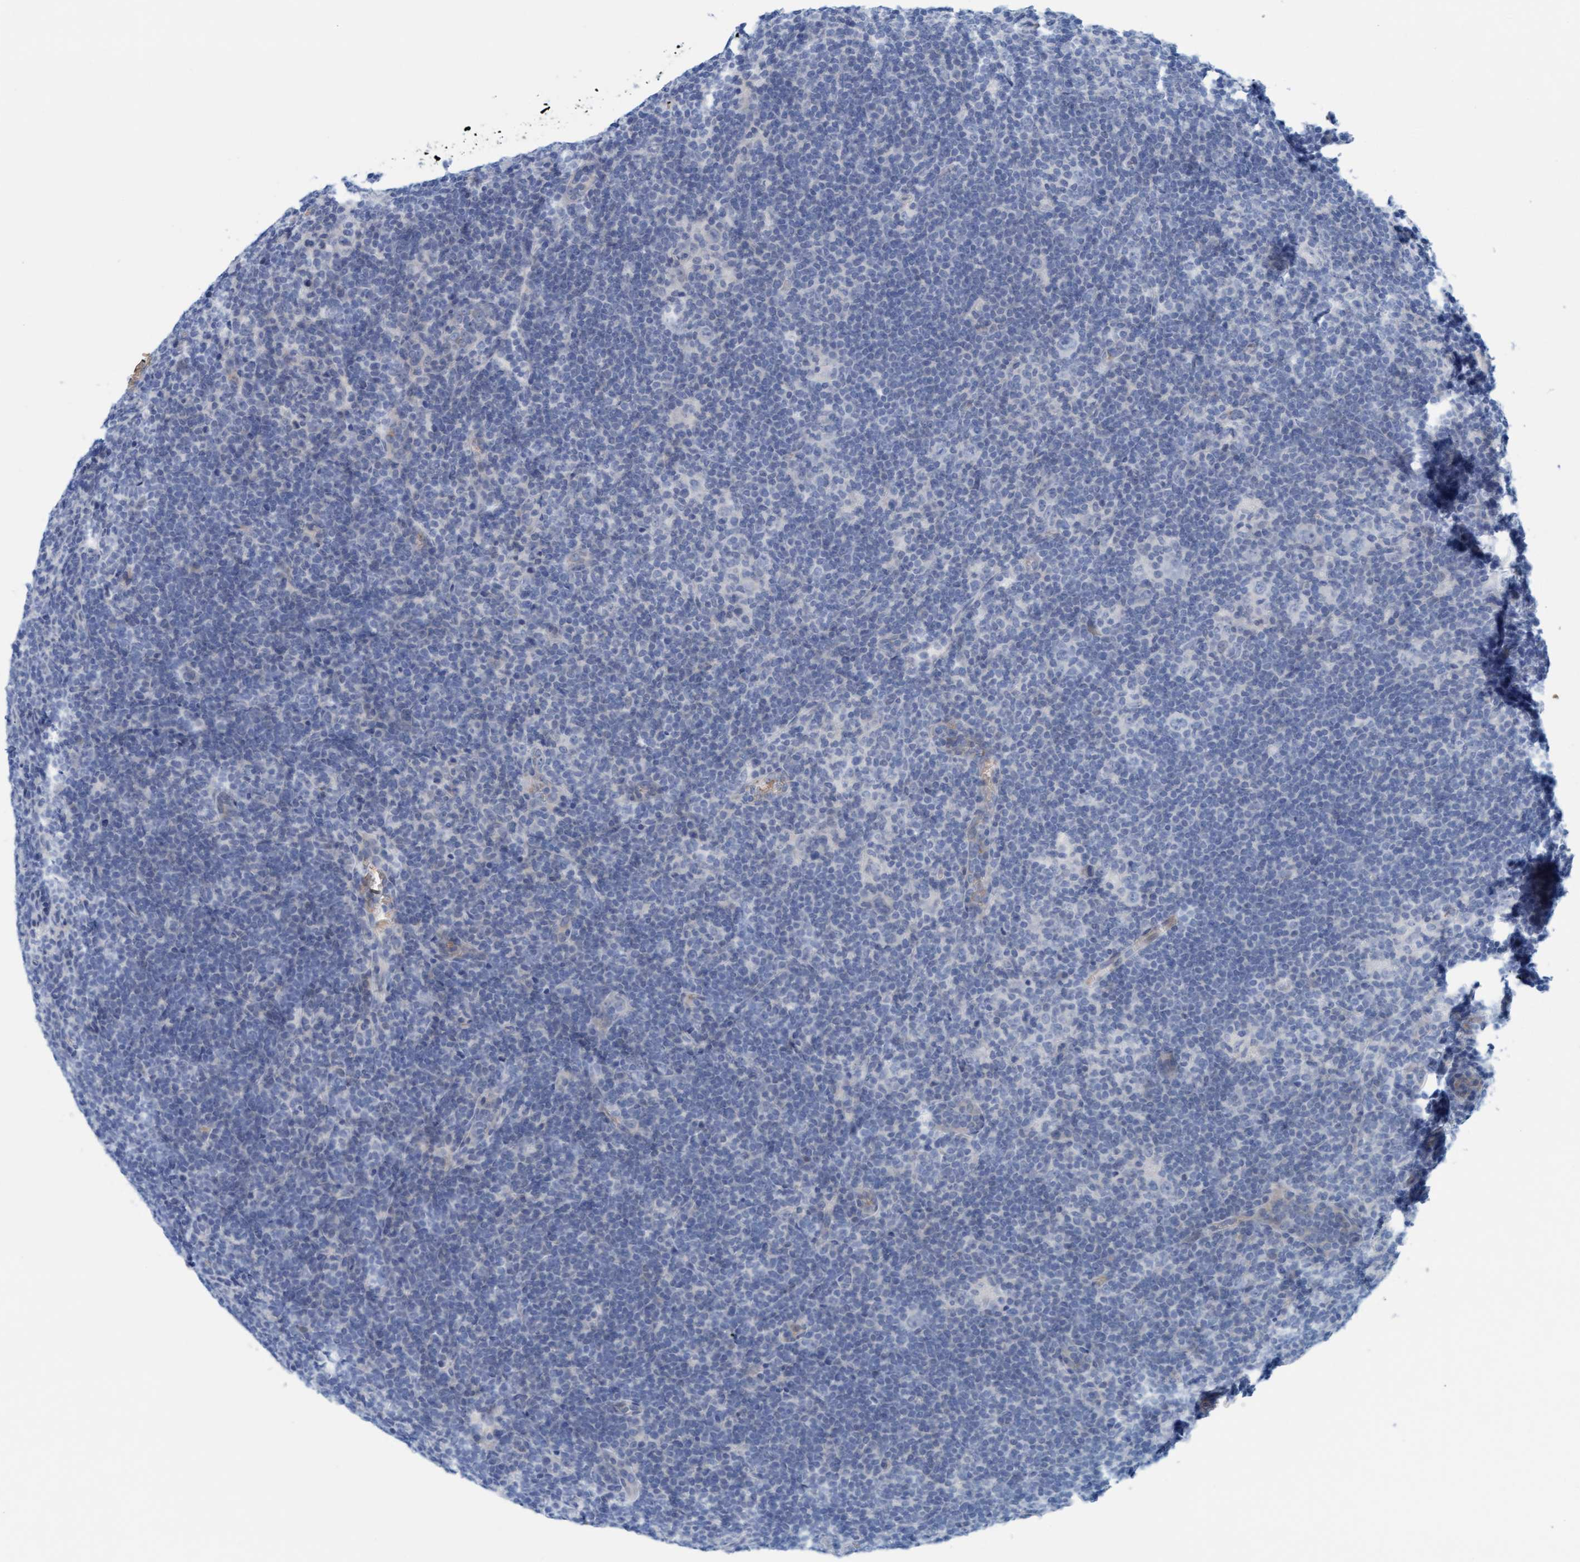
{"staining": {"intensity": "negative", "quantity": "none", "location": "none"}, "tissue": "lymphoma", "cell_type": "Tumor cells", "image_type": "cancer", "snomed": [{"axis": "morphology", "description": "Hodgkin's disease, NOS"}, {"axis": "topography", "description": "Lymph node"}], "caption": "Lymphoma stained for a protein using IHC reveals no expression tumor cells.", "gene": "P2RX5", "patient": {"sex": "female", "age": 57}}